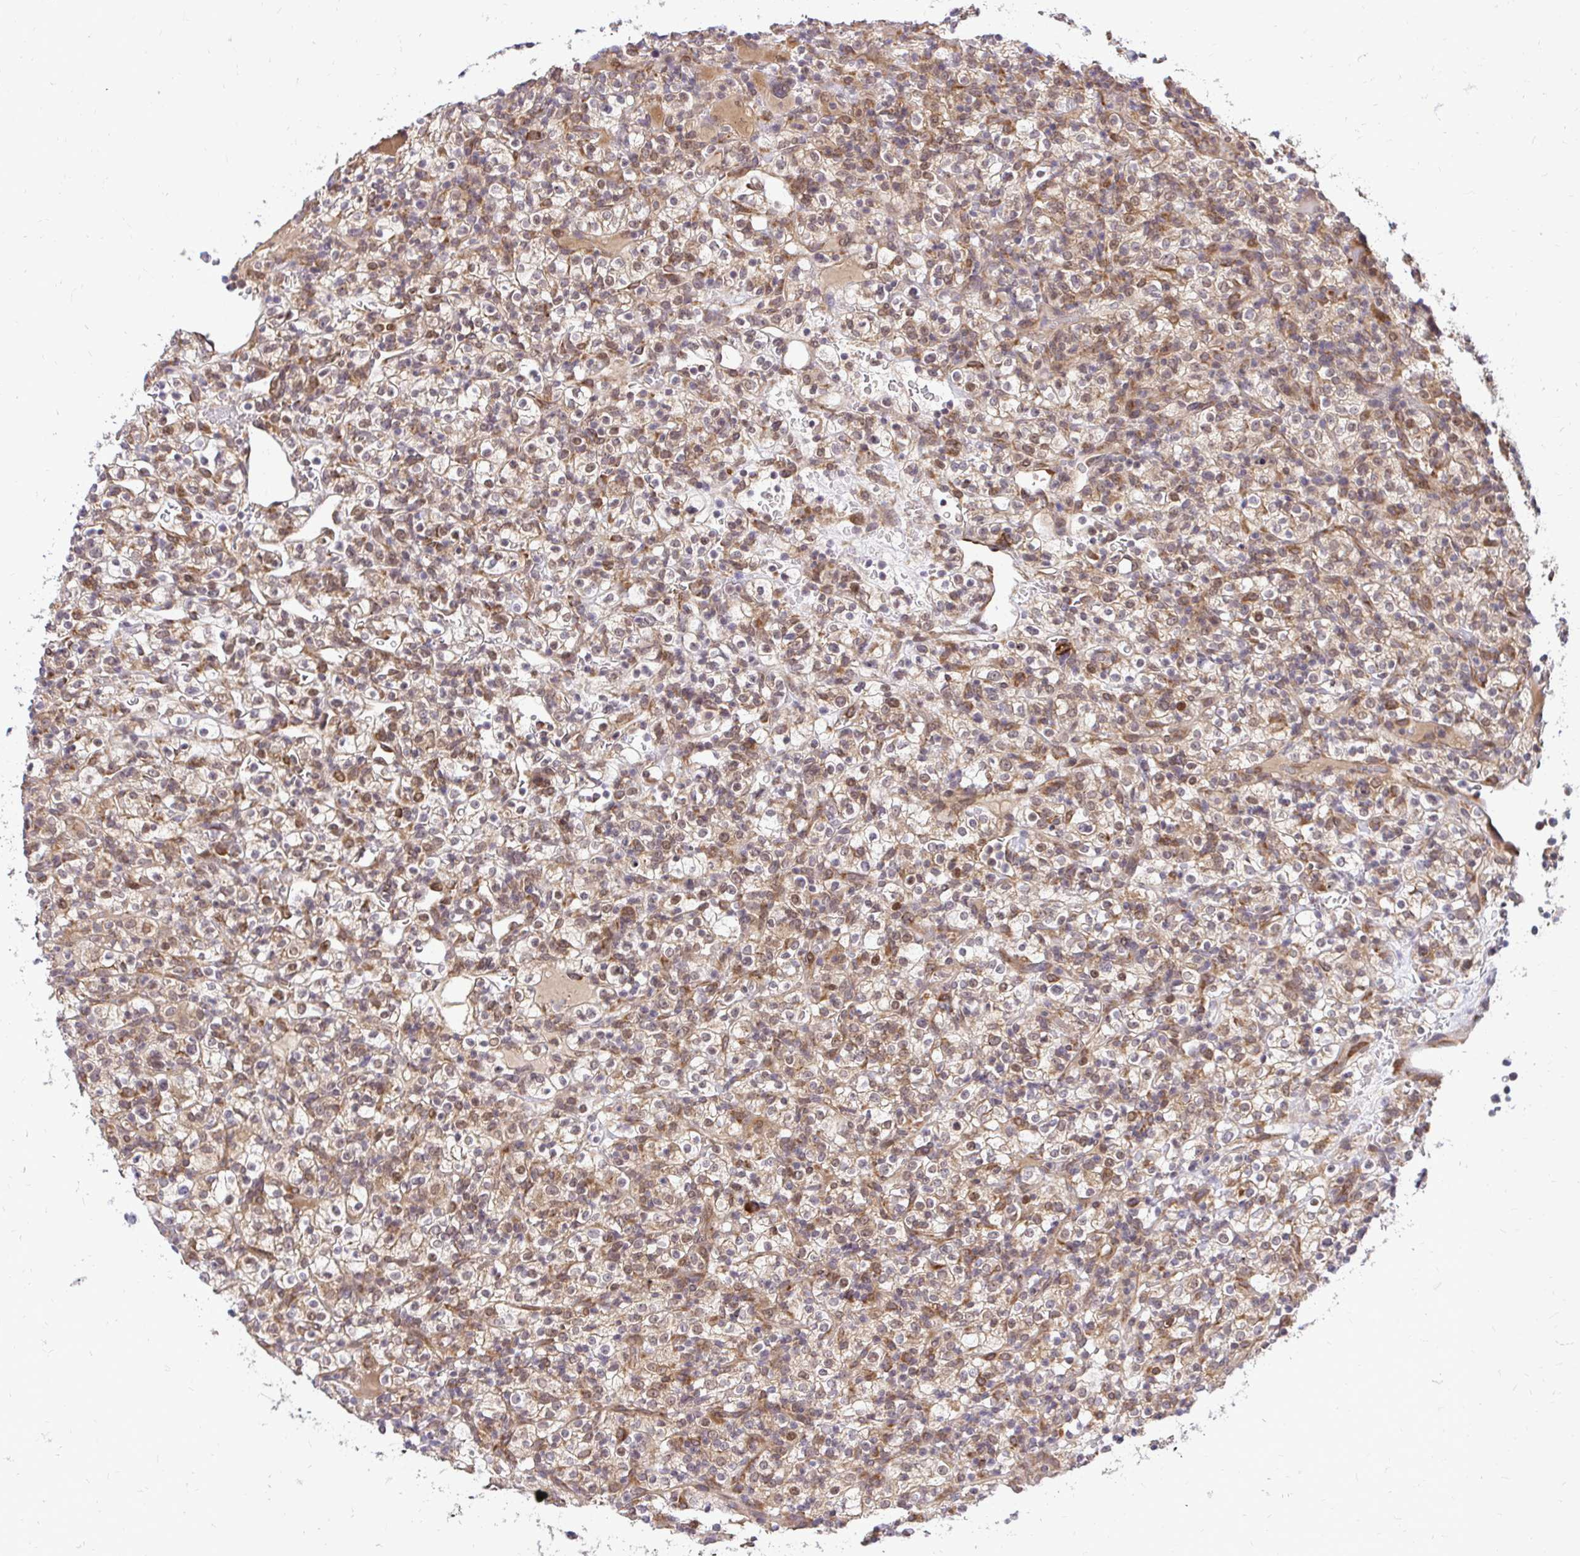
{"staining": {"intensity": "moderate", "quantity": ">75%", "location": "cytoplasmic/membranous"}, "tissue": "renal cancer", "cell_type": "Tumor cells", "image_type": "cancer", "snomed": [{"axis": "morphology", "description": "Normal tissue, NOS"}, {"axis": "morphology", "description": "Adenocarcinoma, NOS"}, {"axis": "topography", "description": "Kidney"}], "caption": "A histopathology image showing moderate cytoplasmic/membranous positivity in approximately >75% of tumor cells in renal cancer (adenocarcinoma), as visualized by brown immunohistochemical staining.", "gene": "NAALAD2", "patient": {"sex": "female", "age": 72}}